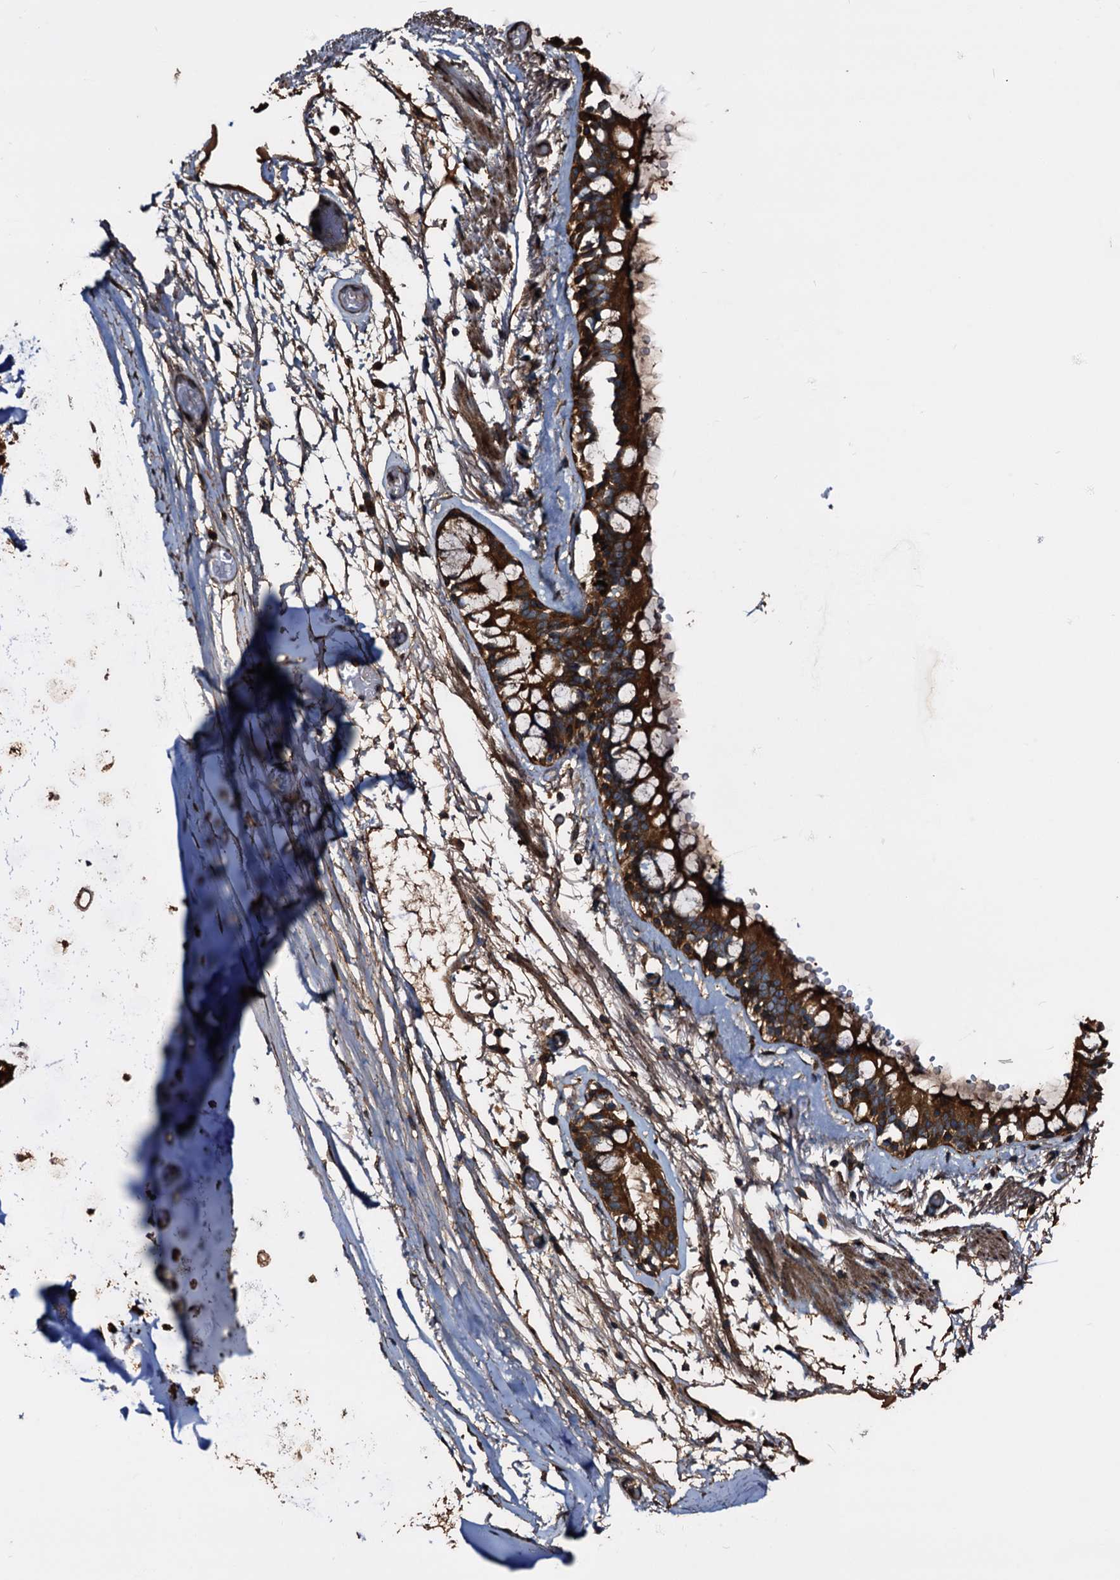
{"staining": {"intensity": "strong", "quantity": ">75%", "location": "cytoplasmic/membranous"}, "tissue": "nasopharynx", "cell_type": "Respiratory epithelial cells", "image_type": "normal", "snomed": [{"axis": "morphology", "description": "Normal tissue, NOS"}, {"axis": "topography", "description": "Nasopharynx"}], "caption": "Strong cytoplasmic/membranous staining is seen in approximately >75% of respiratory epithelial cells in unremarkable nasopharynx.", "gene": "PEX5", "patient": {"sex": "male", "age": 32}}